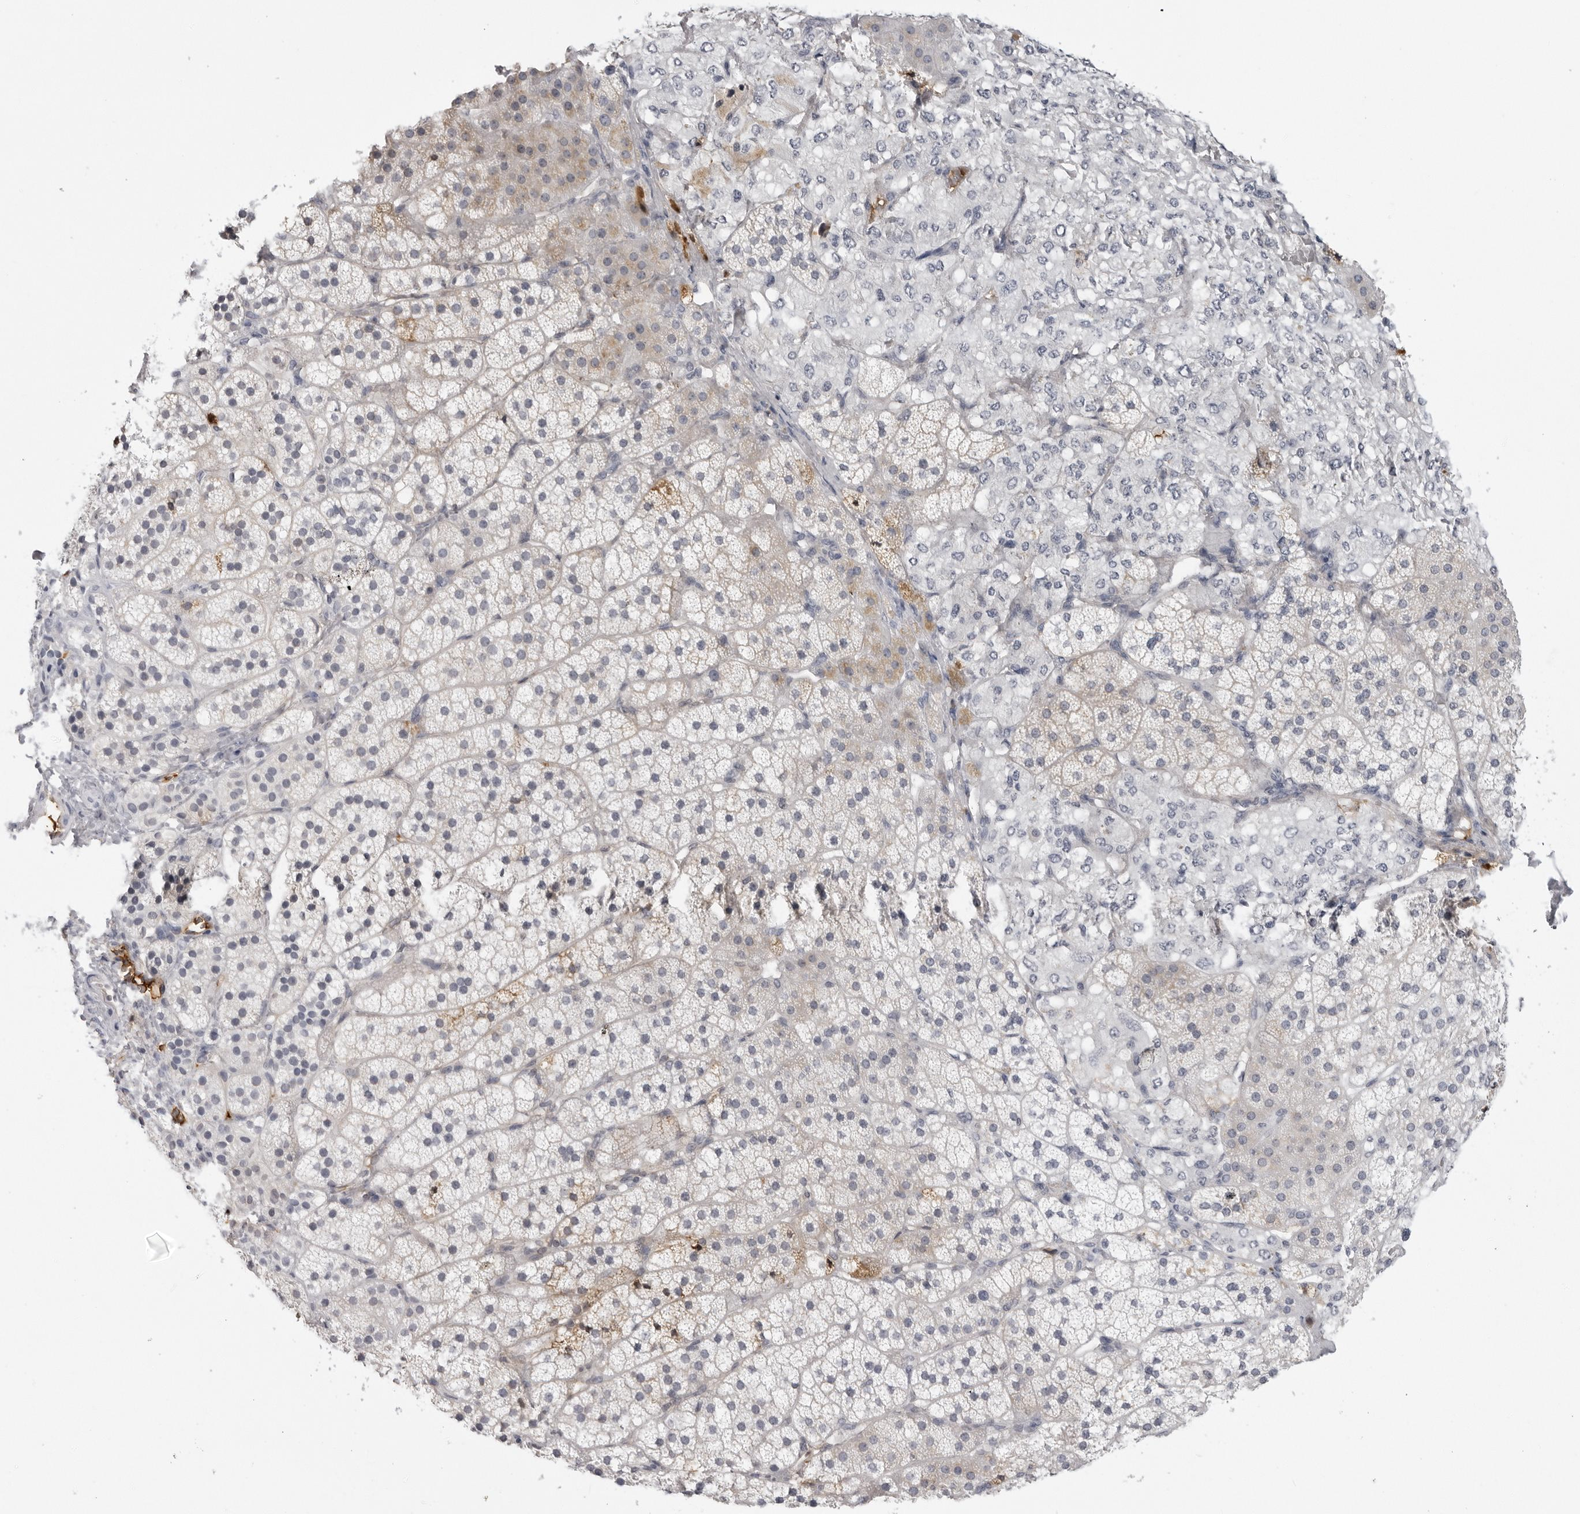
{"staining": {"intensity": "weak", "quantity": "25%-75%", "location": "cytoplasmic/membranous"}, "tissue": "adrenal gland", "cell_type": "Glandular cells", "image_type": "normal", "snomed": [{"axis": "morphology", "description": "Normal tissue, NOS"}, {"axis": "topography", "description": "Adrenal gland"}], "caption": "The immunohistochemical stain labels weak cytoplasmic/membranous staining in glandular cells of normal adrenal gland.", "gene": "SERPINF2", "patient": {"sex": "female", "age": 44}}